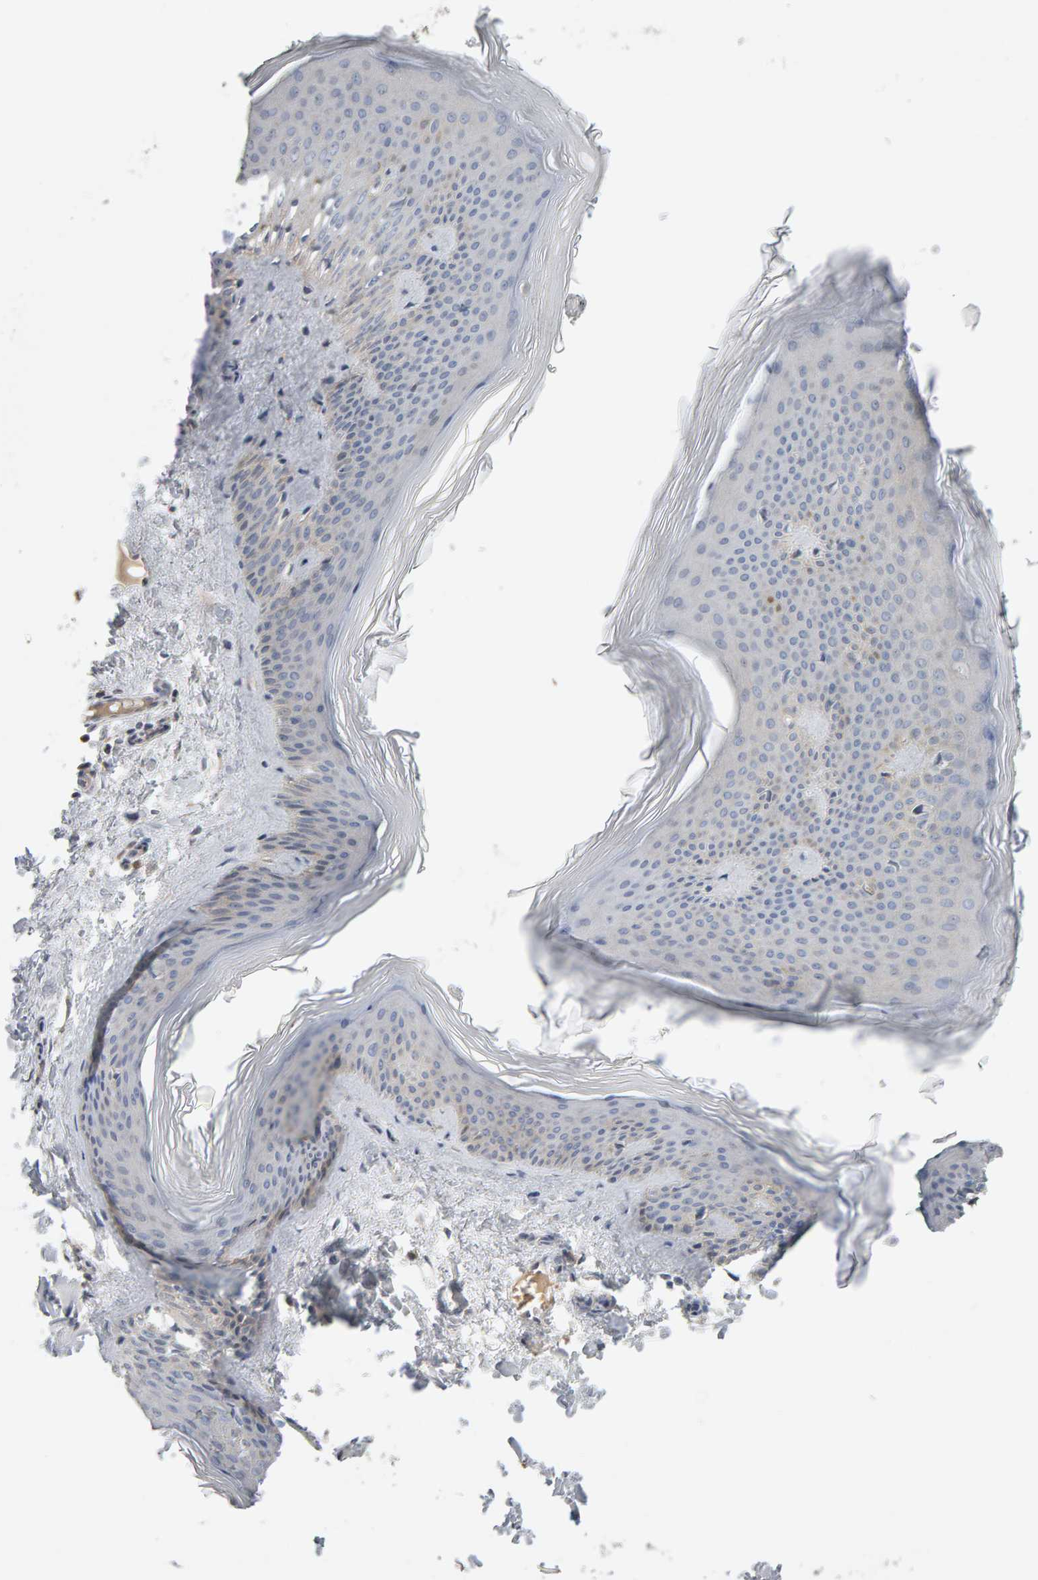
{"staining": {"intensity": "negative", "quantity": "none", "location": "none"}, "tissue": "skin", "cell_type": "Fibroblasts", "image_type": "normal", "snomed": [{"axis": "morphology", "description": "Normal tissue, NOS"}, {"axis": "topography", "description": "Skin"}], "caption": "Immunohistochemistry (IHC) micrograph of unremarkable skin: human skin stained with DAB (3,3'-diaminobenzidine) displays no significant protein staining in fibroblasts.", "gene": "GFUS", "patient": {"sex": "female", "age": 27}}